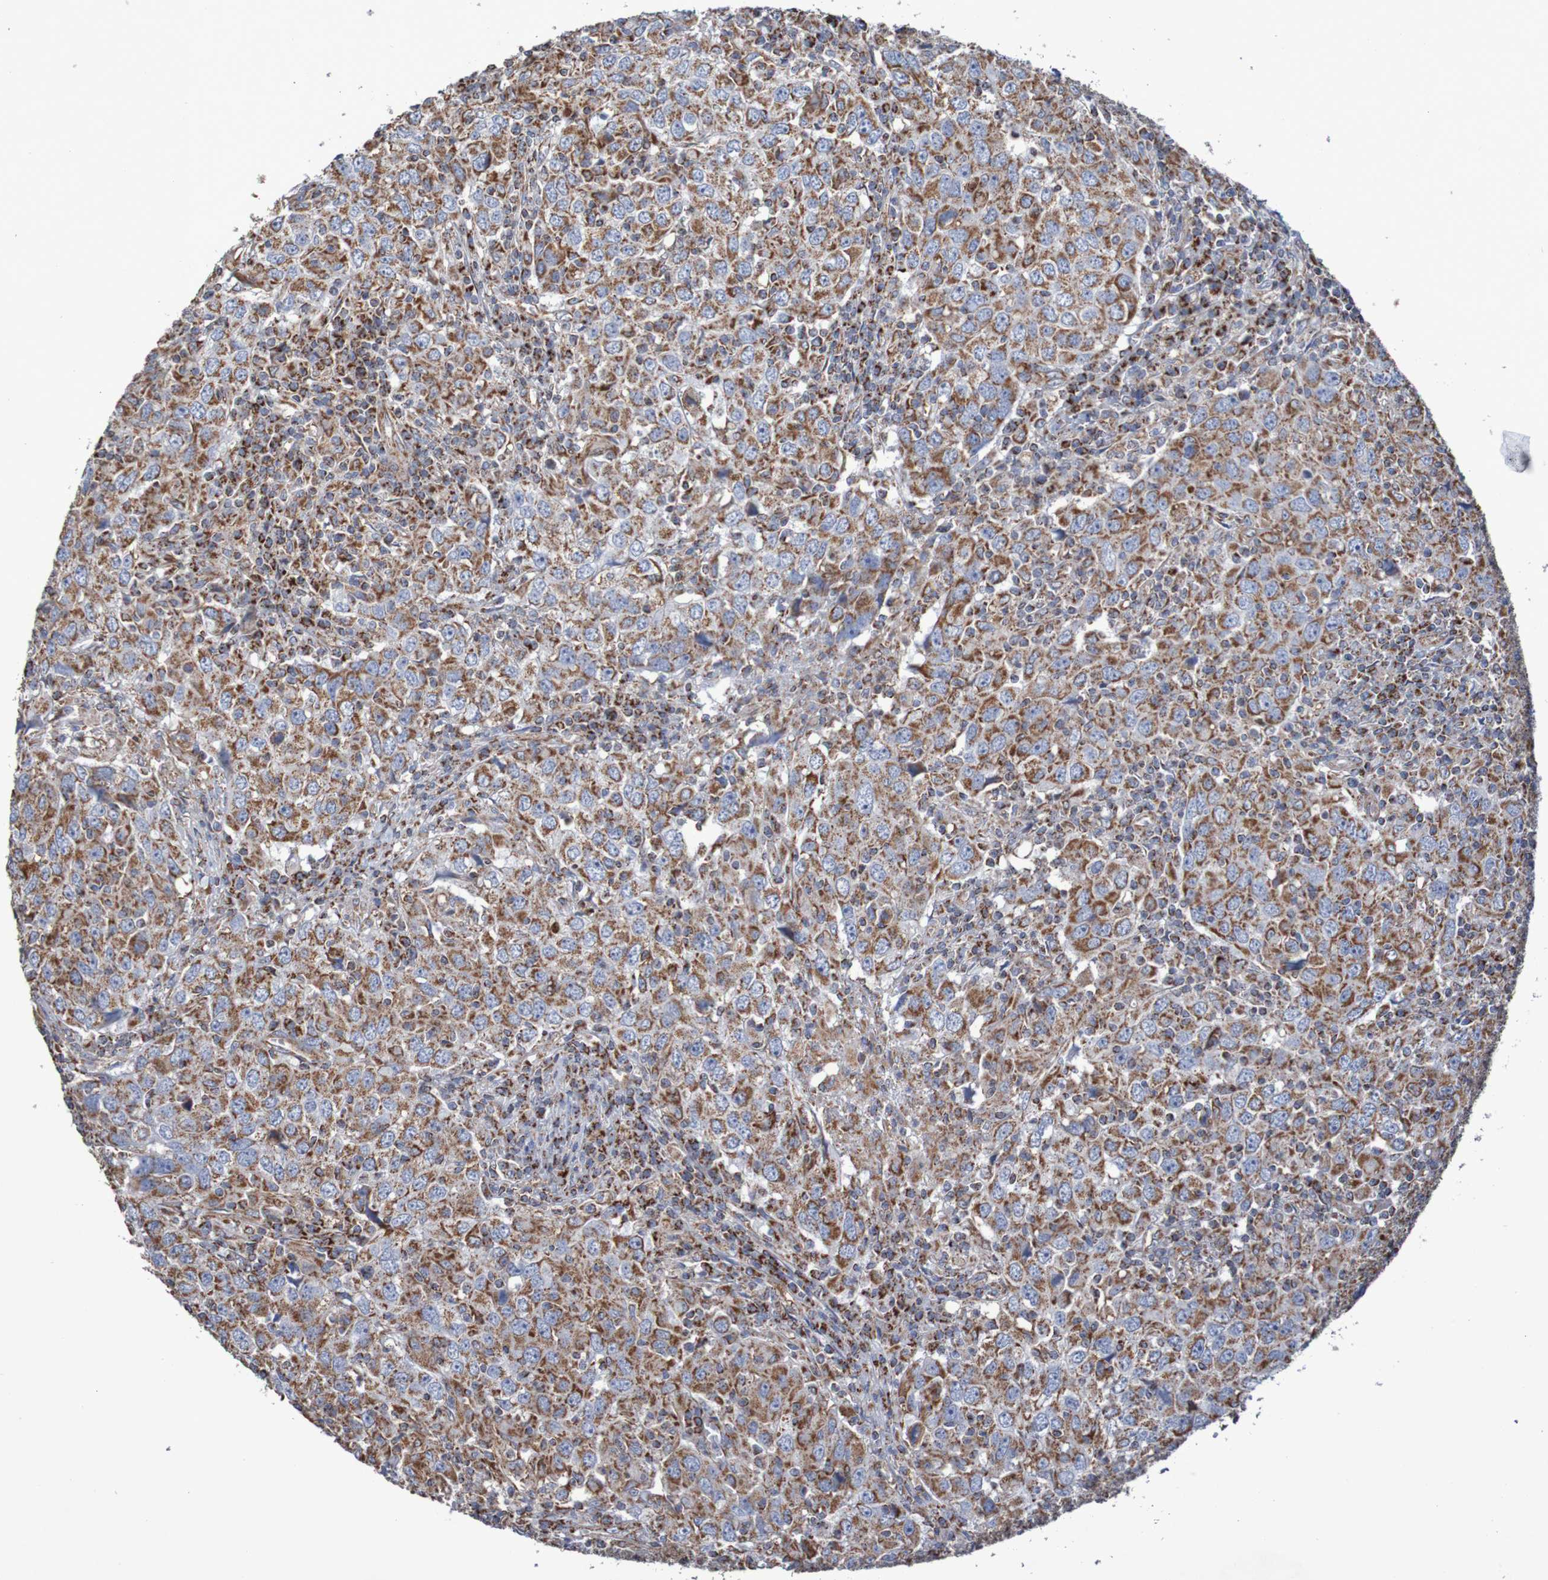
{"staining": {"intensity": "moderate", "quantity": ">75%", "location": "cytoplasmic/membranous"}, "tissue": "head and neck cancer", "cell_type": "Tumor cells", "image_type": "cancer", "snomed": [{"axis": "morphology", "description": "Adenocarcinoma, NOS"}, {"axis": "topography", "description": "Salivary gland"}, {"axis": "topography", "description": "Head-Neck"}], "caption": "Head and neck adenocarcinoma was stained to show a protein in brown. There is medium levels of moderate cytoplasmic/membranous staining in about >75% of tumor cells. The staining was performed using DAB, with brown indicating positive protein expression. Nuclei are stained blue with hematoxylin.", "gene": "MMEL1", "patient": {"sex": "female", "age": 65}}